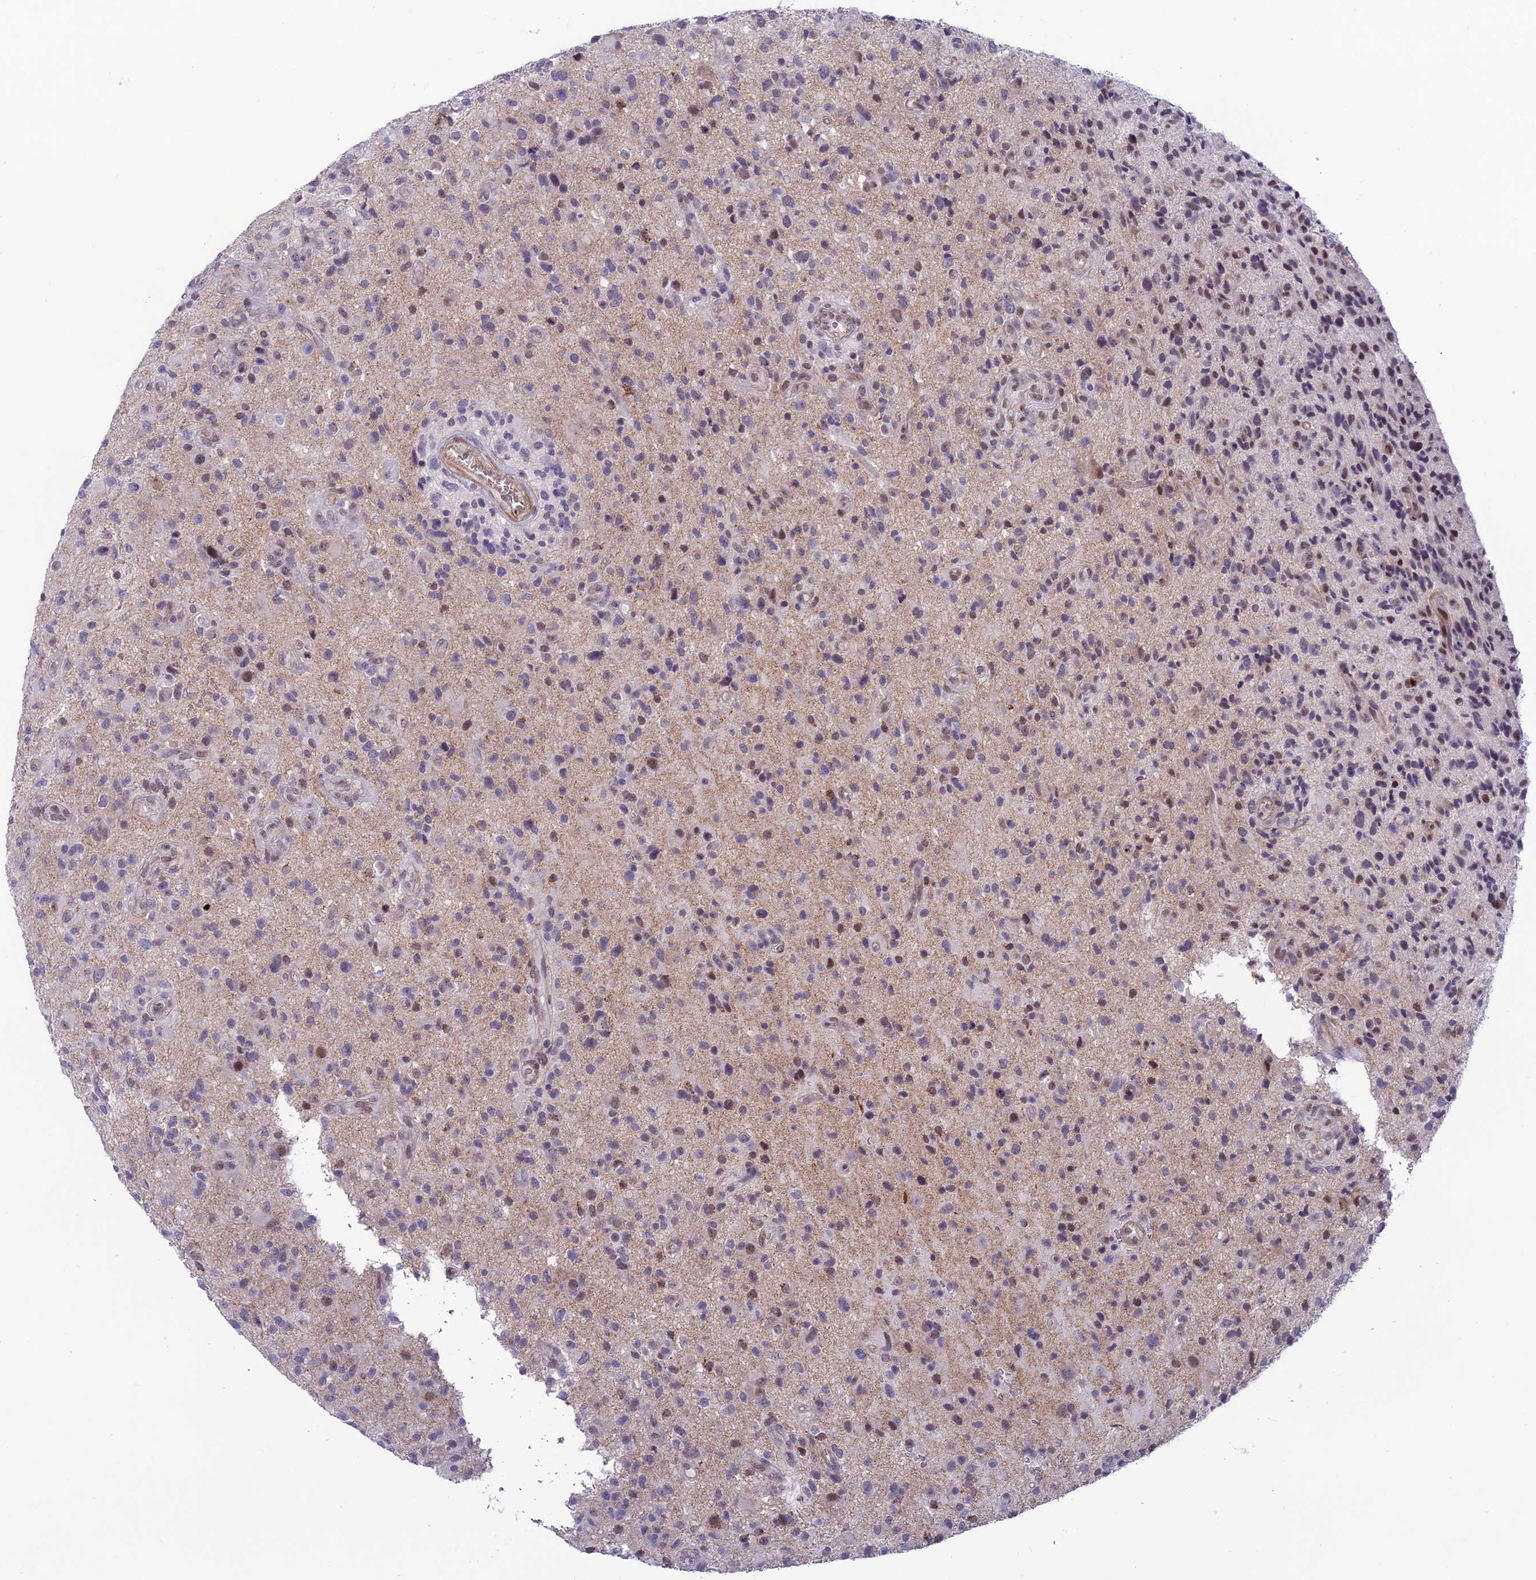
{"staining": {"intensity": "negative", "quantity": "none", "location": "none"}, "tissue": "glioma", "cell_type": "Tumor cells", "image_type": "cancer", "snomed": [{"axis": "morphology", "description": "Glioma, malignant, High grade"}, {"axis": "topography", "description": "Brain"}], "caption": "An immunohistochemistry photomicrograph of glioma is shown. There is no staining in tumor cells of glioma. (DAB immunohistochemistry with hematoxylin counter stain).", "gene": "COL6A6", "patient": {"sex": "male", "age": 47}}